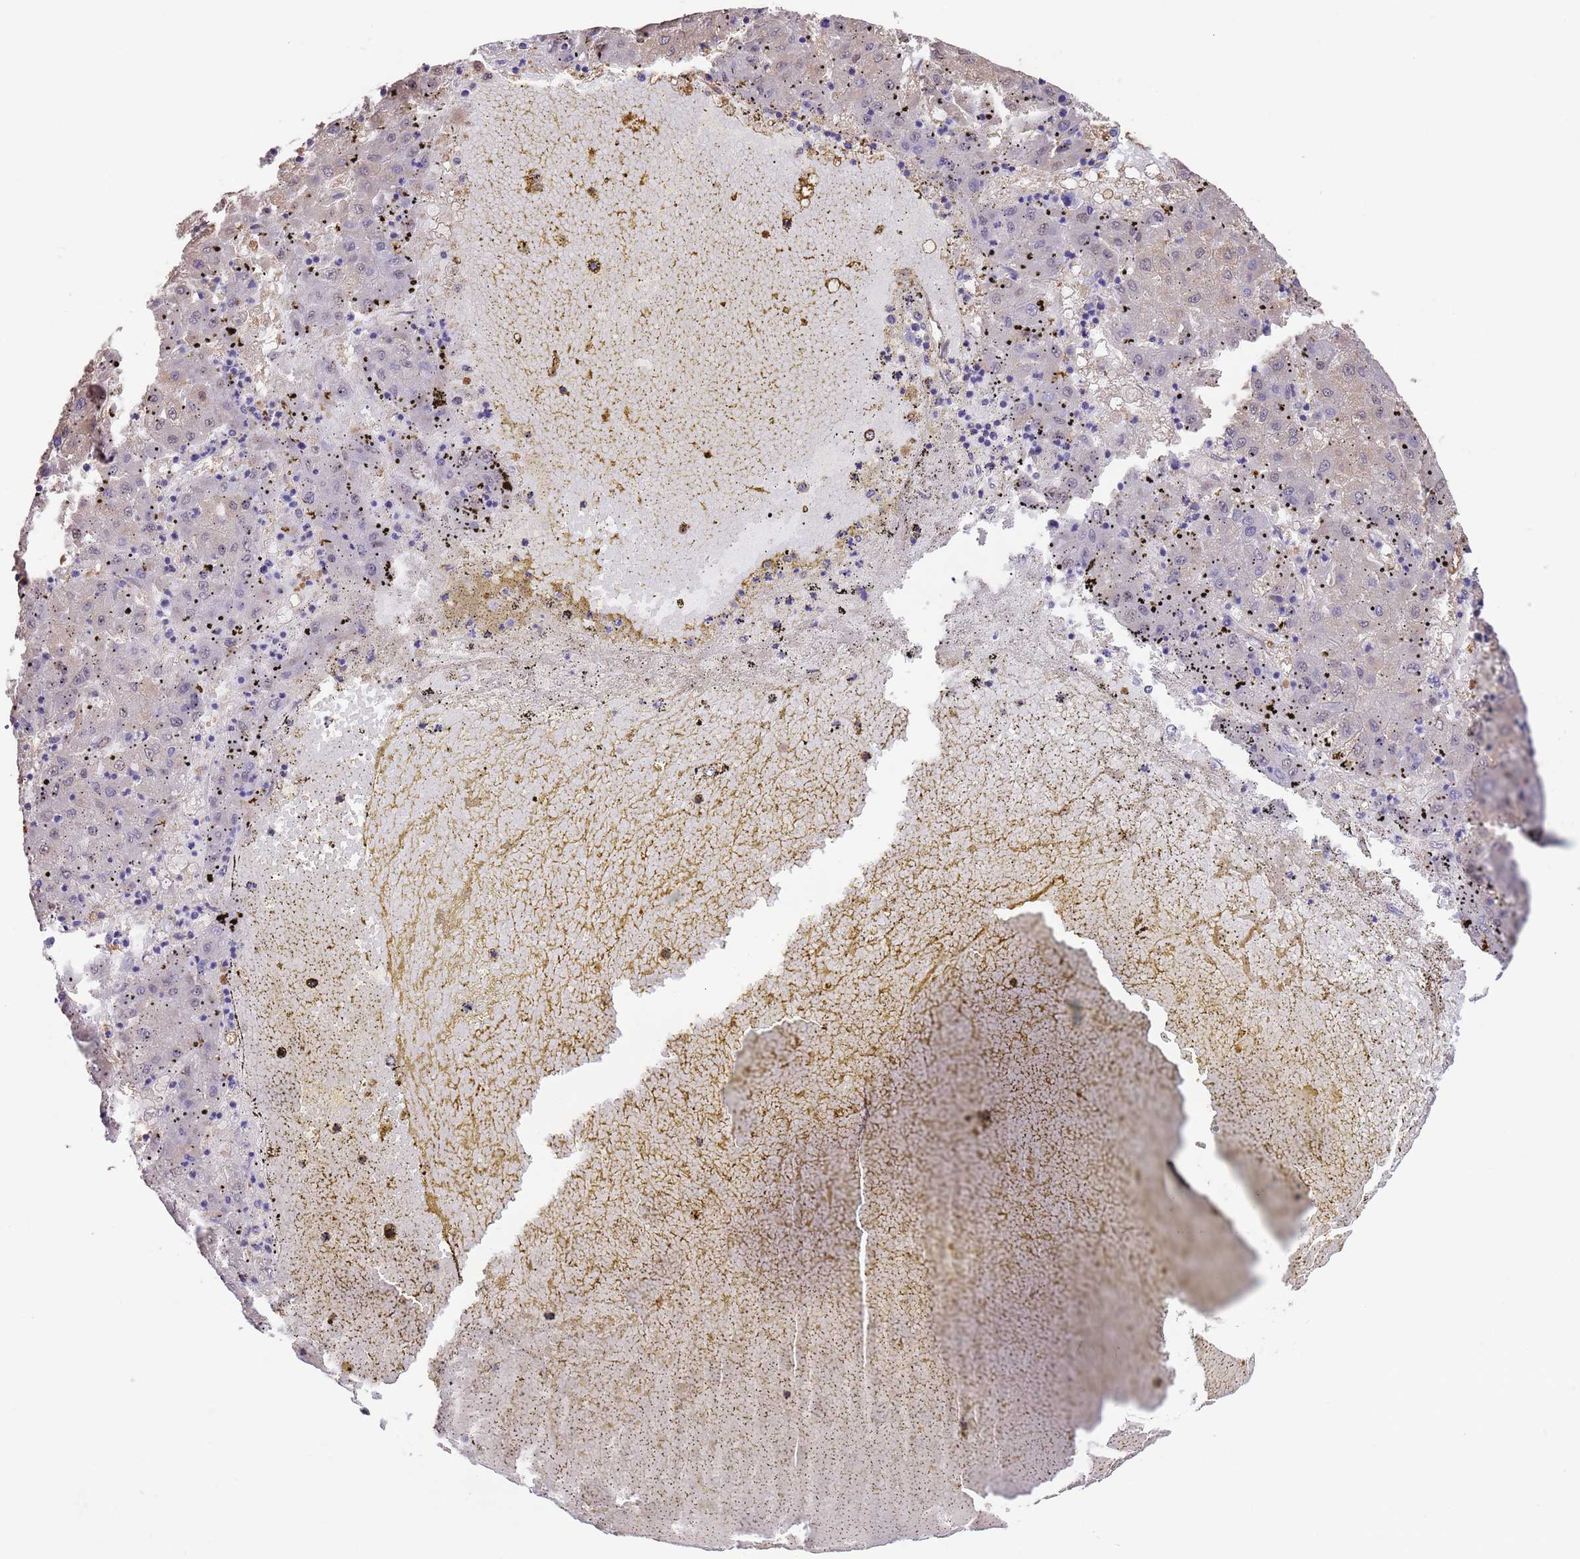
{"staining": {"intensity": "weak", "quantity": "<25%", "location": "cytoplasmic/membranous"}, "tissue": "liver cancer", "cell_type": "Tumor cells", "image_type": "cancer", "snomed": [{"axis": "morphology", "description": "Carcinoma, Hepatocellular, NOS"}, {"axis": "topography", "description": "Liver"}], "caption": "Tumor cells are negative for brown protein staining in liver cancer (hepatocellular carcinoma).", "gene": "NPHP1", "patient": {"sex": "male", "age": 72}}